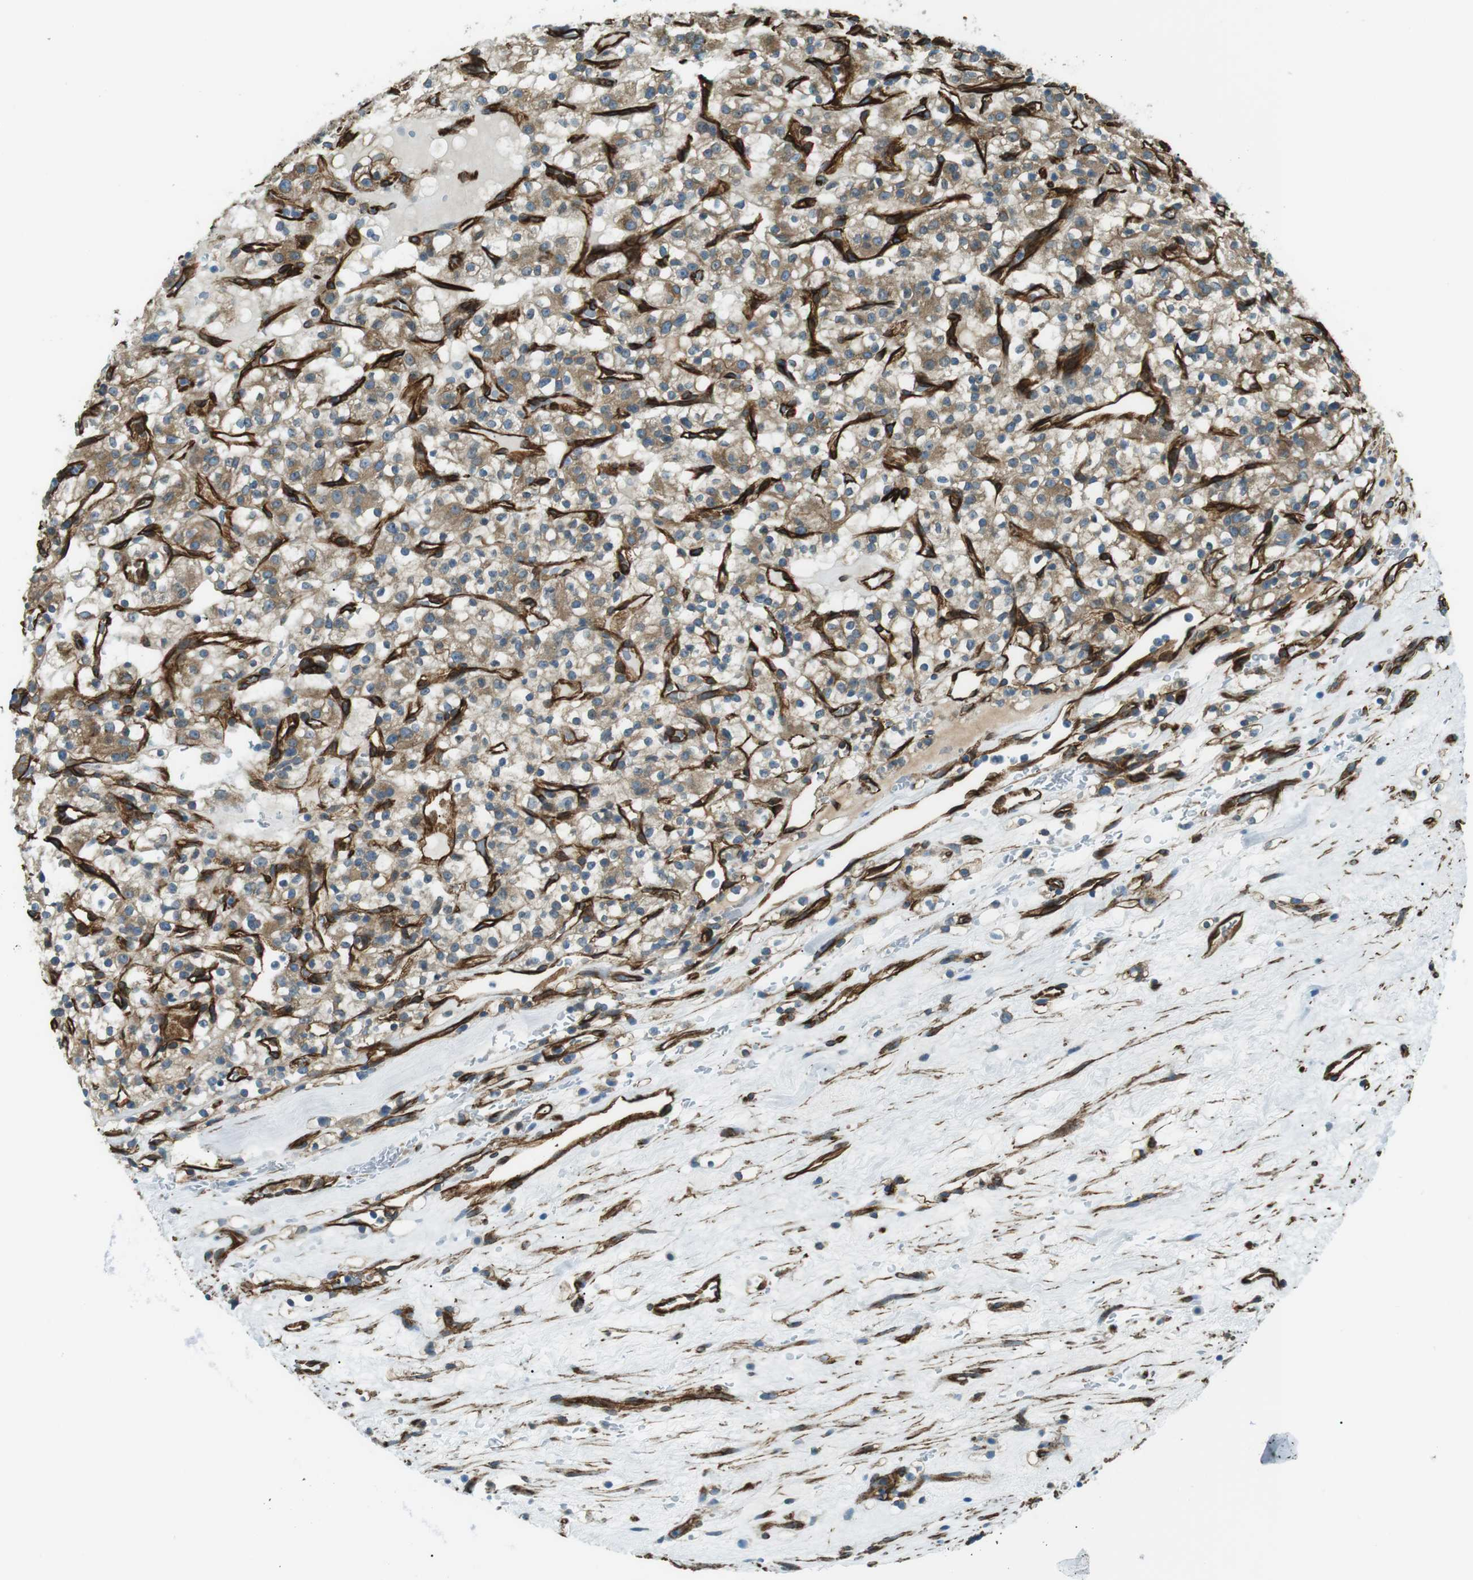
{"staining": {"intensity": "weak", "quantity": ">75%", "location": "cytoplasmic/membranous"}, "tissue": "renal cancer", "cell_type": "Tumor cells", "image_type": "cancer", "snomed": [{"axis": "morphology", "description": "Normal tissue, NOS"}, {"axis": "morphology", "description": "Adenocarcinoma, NOS"}, {"axis": "topography", "description": "Kidney"}], "caption": "Brown immunohistochemical staining in renal adenocarcinoma reveals weak cytoplasmic/membranous expression in approximately >75% of tumor cells.", "gene": "ODR4", "patient": {"sex": "female", "age": 72}}